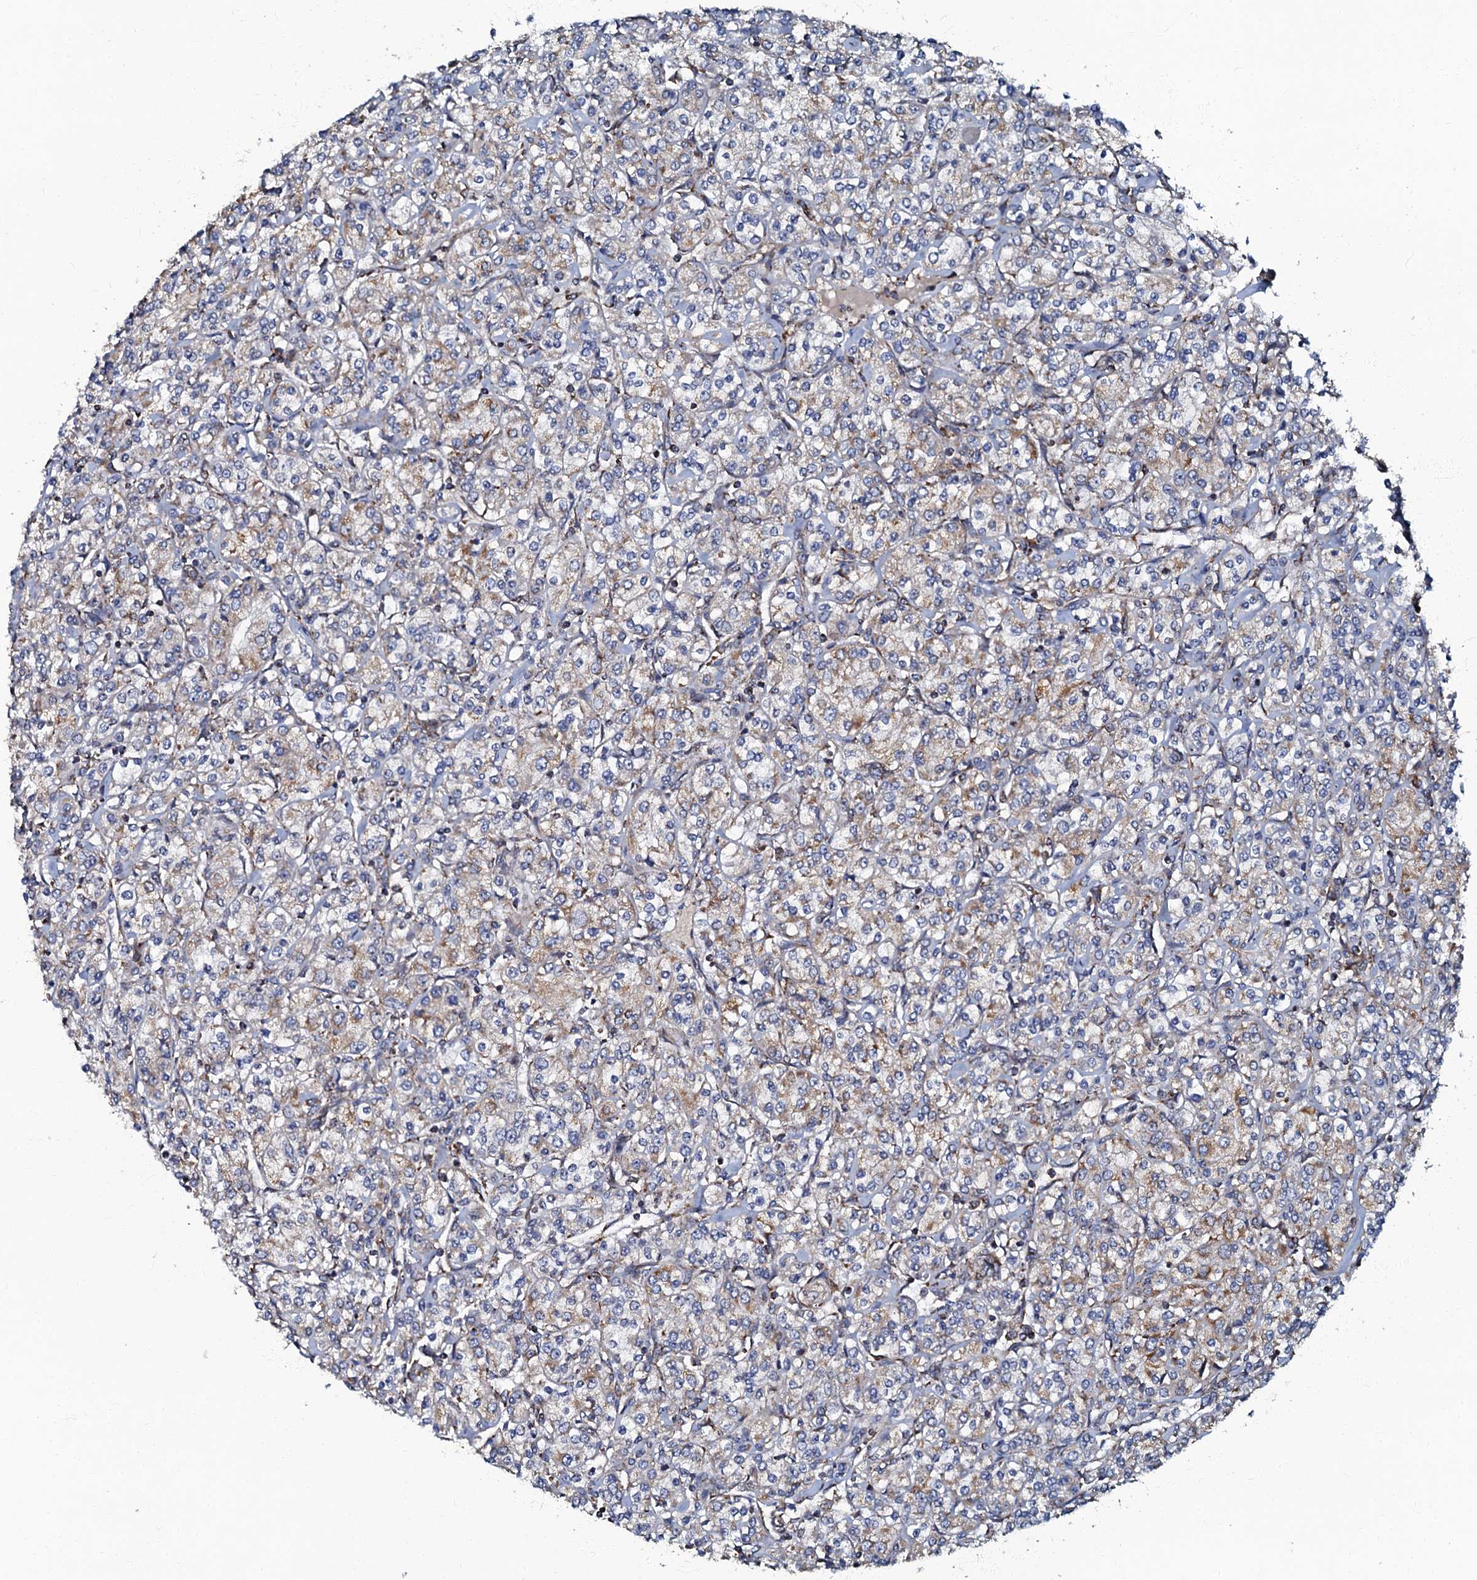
{"staining": {"intensity": "weak", "quantity": "<25%", "location": "cytoplasmic/membranous"}, "tissue": "renal cancer", "cell_type": "Tumor cells", "image_type": "cancer", "snomed": [{"axis": "morphology", "description": "Adenocarcinoma, NOS"}, {"axis": "topography", "description": "Kidney"}], "caption": "Immunohistochemistry of renal cancer (adenocarcinoma) displays no positivity in tumor cells. (Stains: DAB (3,3'-diaminobenzidine) IHC with hematoxylin counter stain, Microscopy: brightfield microscopy at high magnification).", "gene": "NDUFA12", "patient": {"sex": "male", "age": 77}}